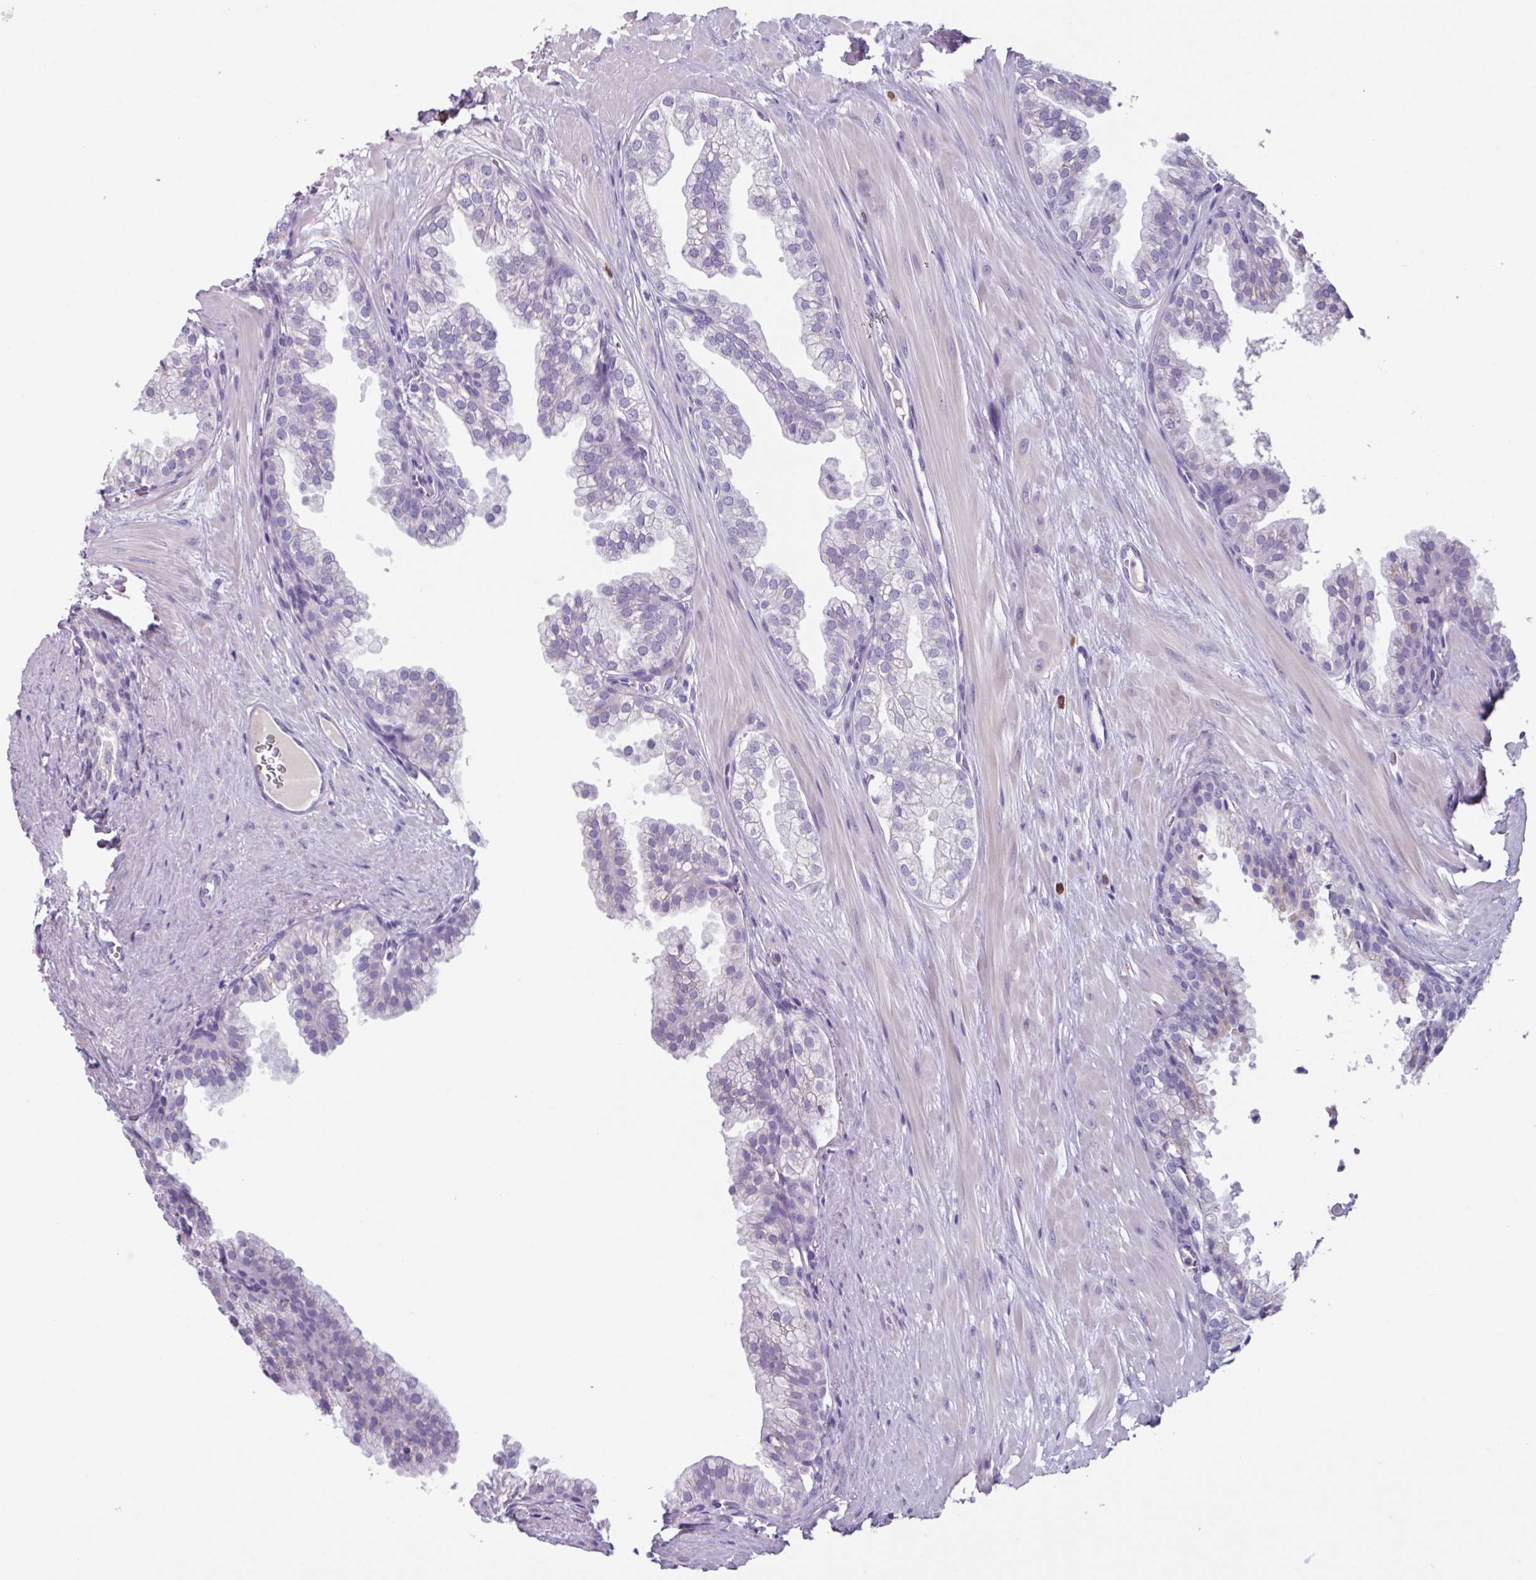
{"staining": {"intensity": "negative", "quantity": "none", "location": "none"}, "tissue": "prostate", "cell_type": "Glandular cells", "image_type": "normal", "snomed": [{"axis": "morphology", "description": "Normal tissue, NOS"}, {"axis": "topography", "description": "Prostate"}, {"axis": "topography", "description": "Peripheral nerve tissue"}], "caption": "Protein analysis of unremarkable prostate demonstrates no significant staining in glandular cells.", "gene": "ADGRE1", "patient": {"sex": "male", "age": 55}}